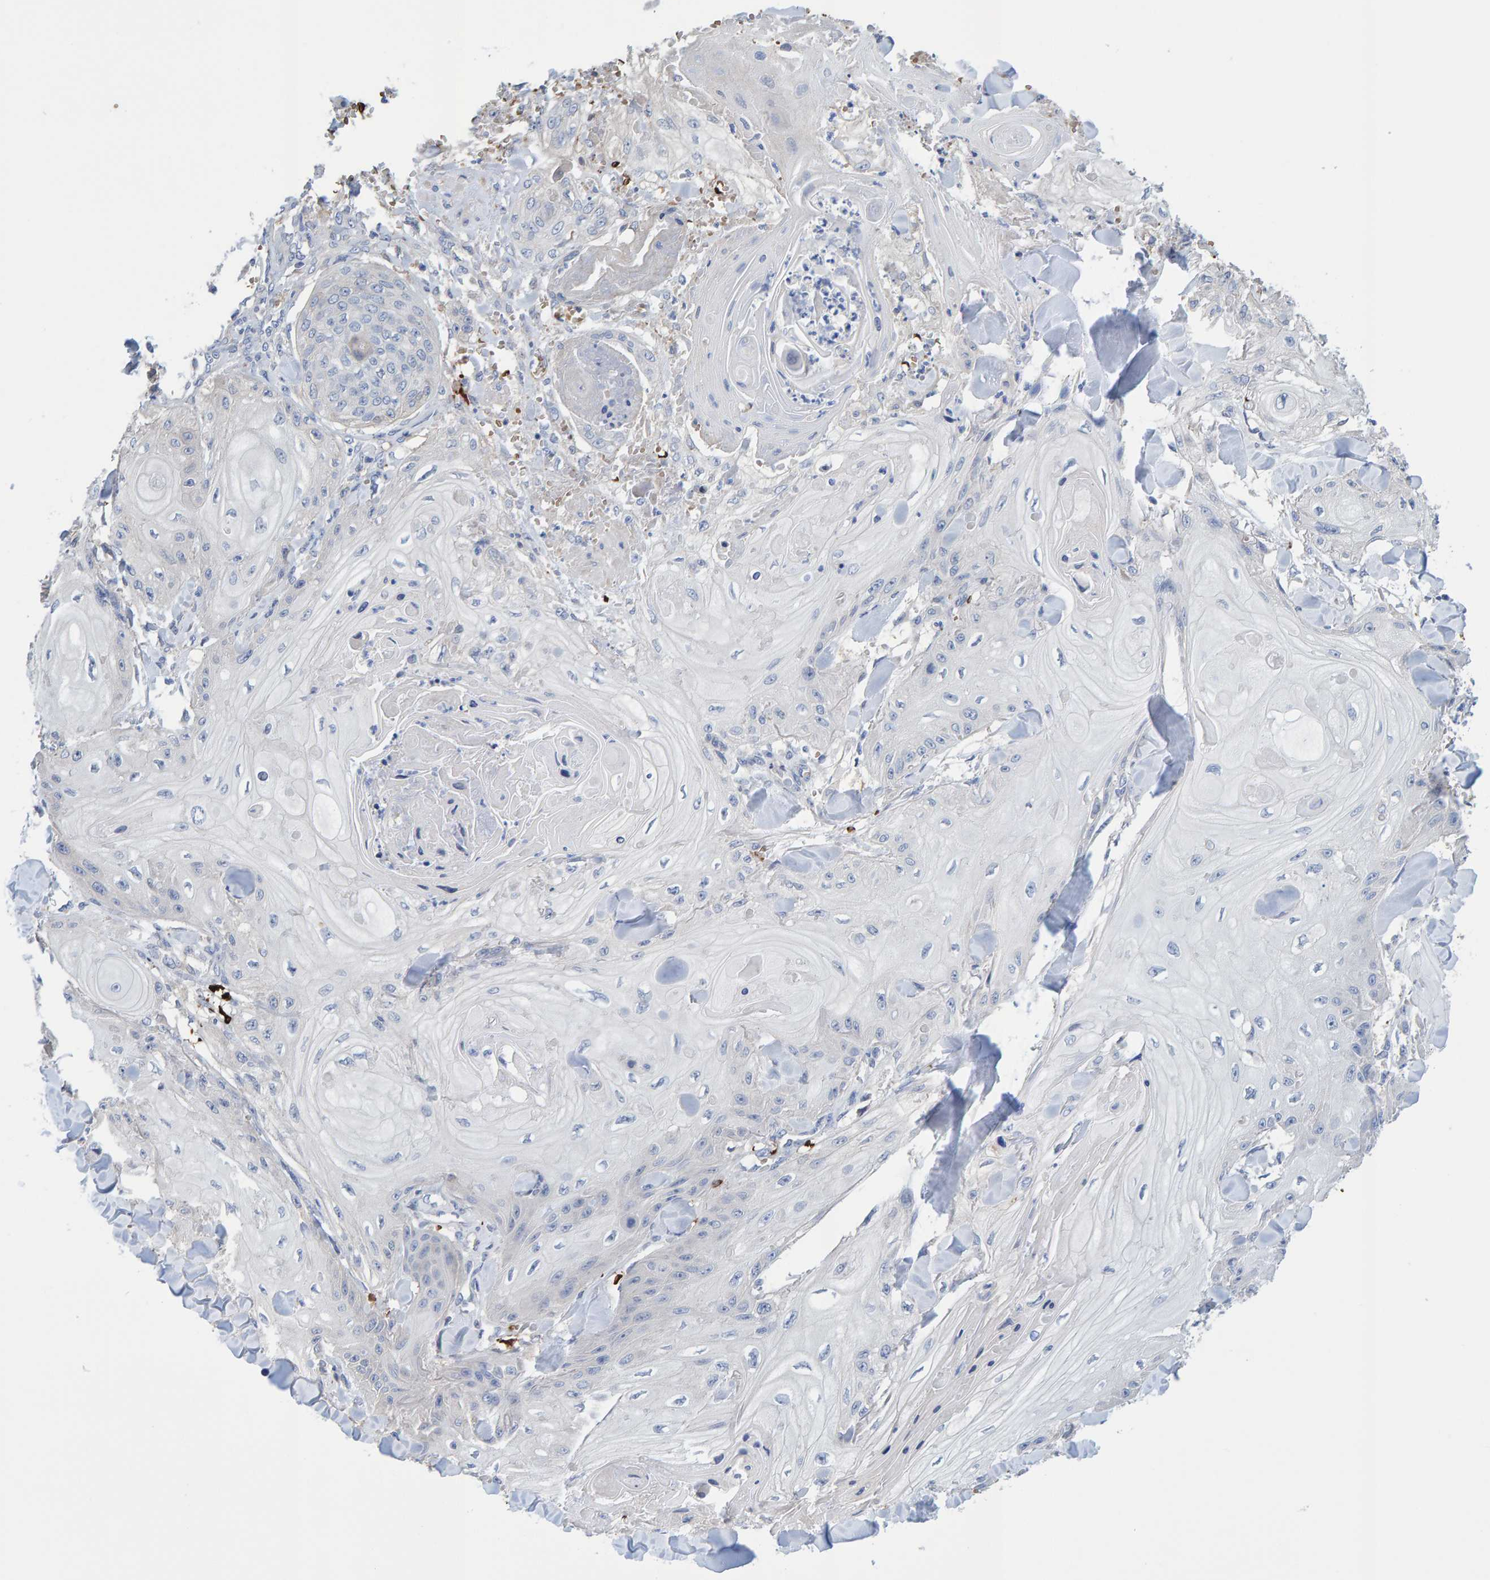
{"staining": {"intensity": "negative", "quantity": "none", "location": "none"}, "tissue": "skin cancer", "cell_type": "Tumor cells", "image_type": "cancer", "snomed": [{"axis": "morphology", "description": "Squamous cell carcinoma, NOS"}, {"axis": "topography", "description": "Skin"}], "caption": "IHC of skin cancer (squamous cell carcinoma) displays no expression in tumor cells. (Stains: DAB (3,3'-diaminobenzidine) IHC with hematoxylin counter stain, Microscopy: brightfield microscopy at high magnification).", "gene": "VPS9D1", "patient": {"sex": "male", "age": 74}}